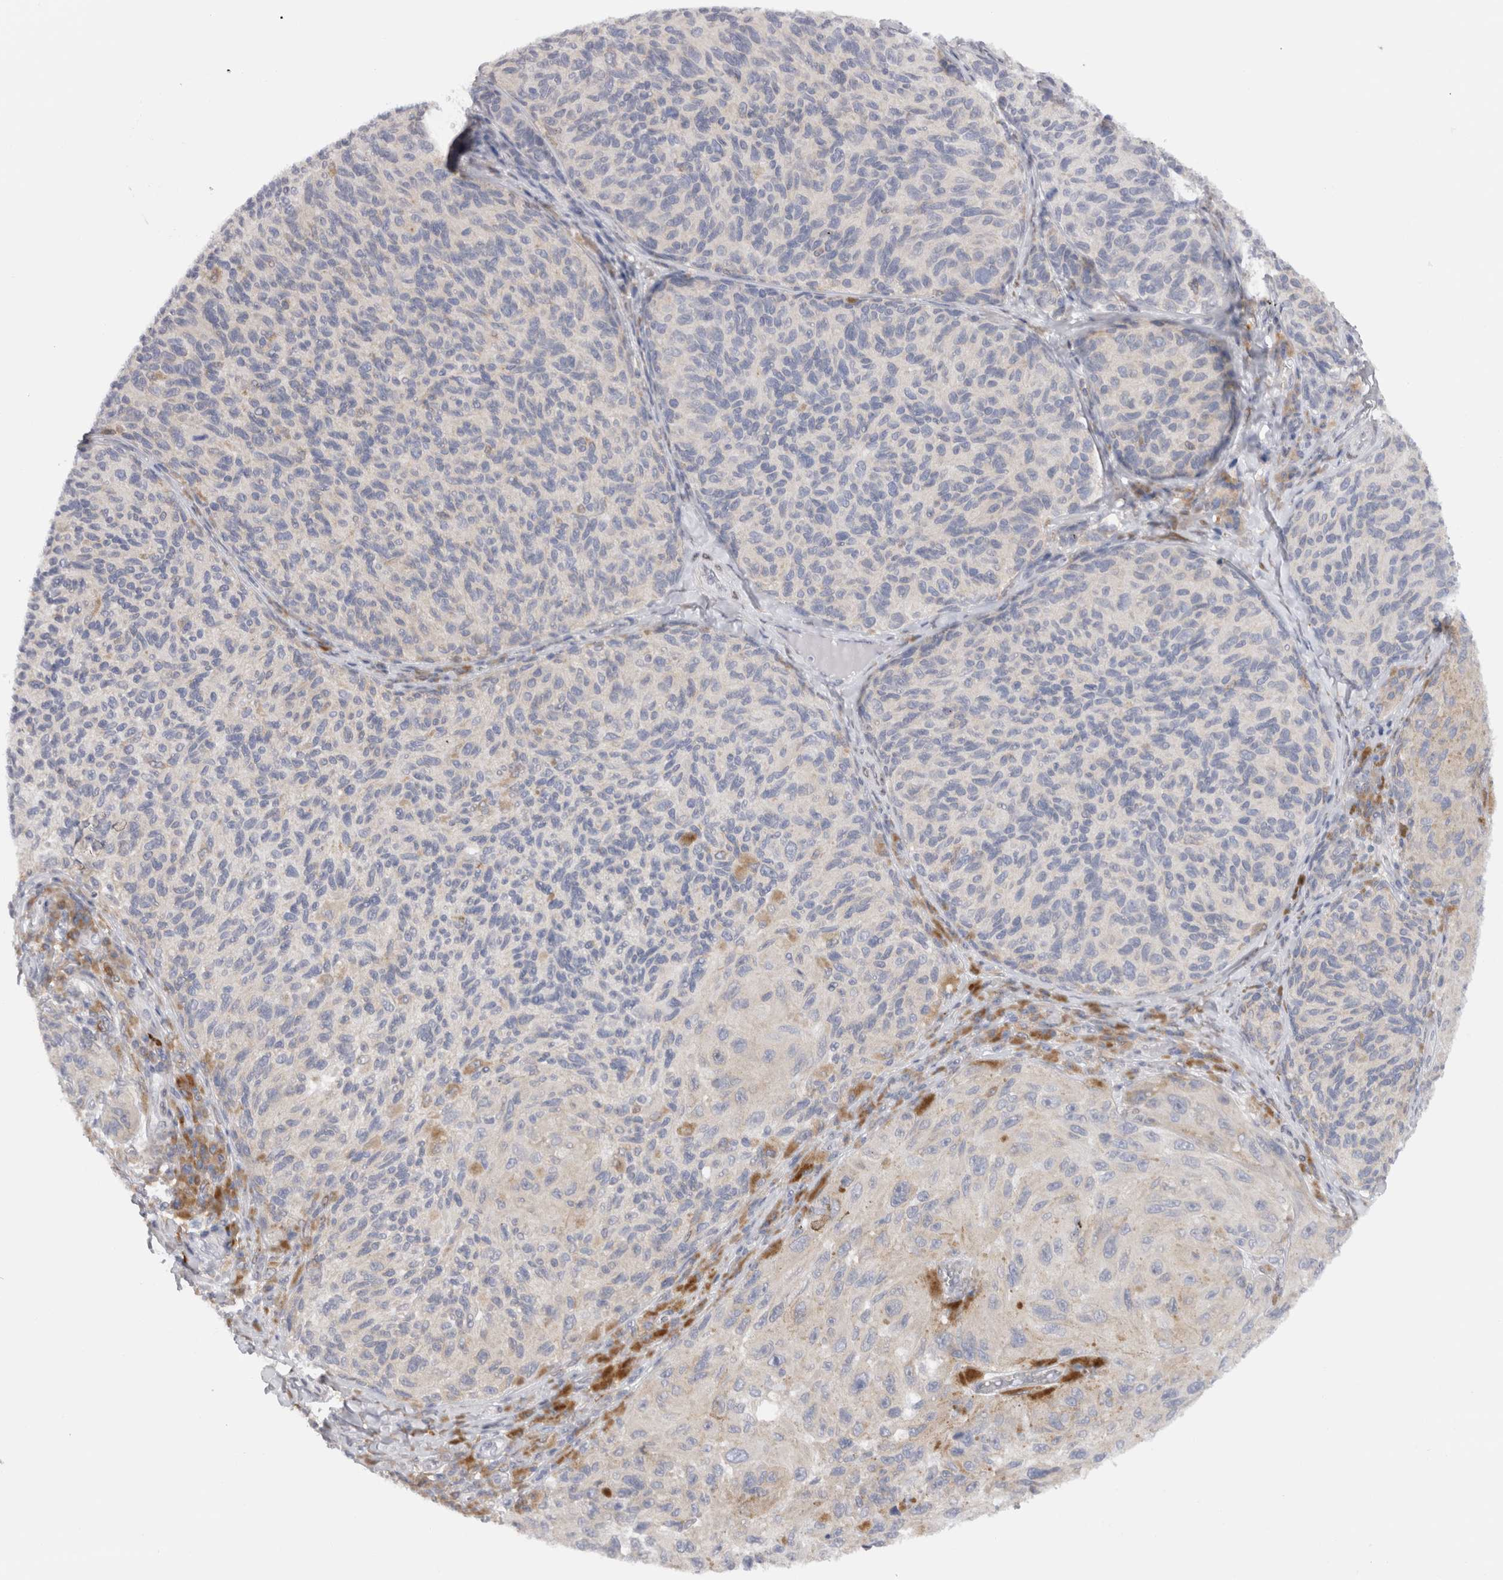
{"staining": {"intensity": "negative", "quantity": "none", "location": "none"}, "tissue": "melanoma", "cell_type": "Tumor cells", "image_type": "cancer", "snomed": [{"axis": "morphology", "description": "Malignant melanoma, NOS"}, {"axis": "topography", "description": "Skin"}], "caption": "Human melanoma stained for a protein using immunohistochemistry demonstrates no expression in tumor cells.", "gene": "VCPIP1", "patient": {"sex": "female", "age": 73}}